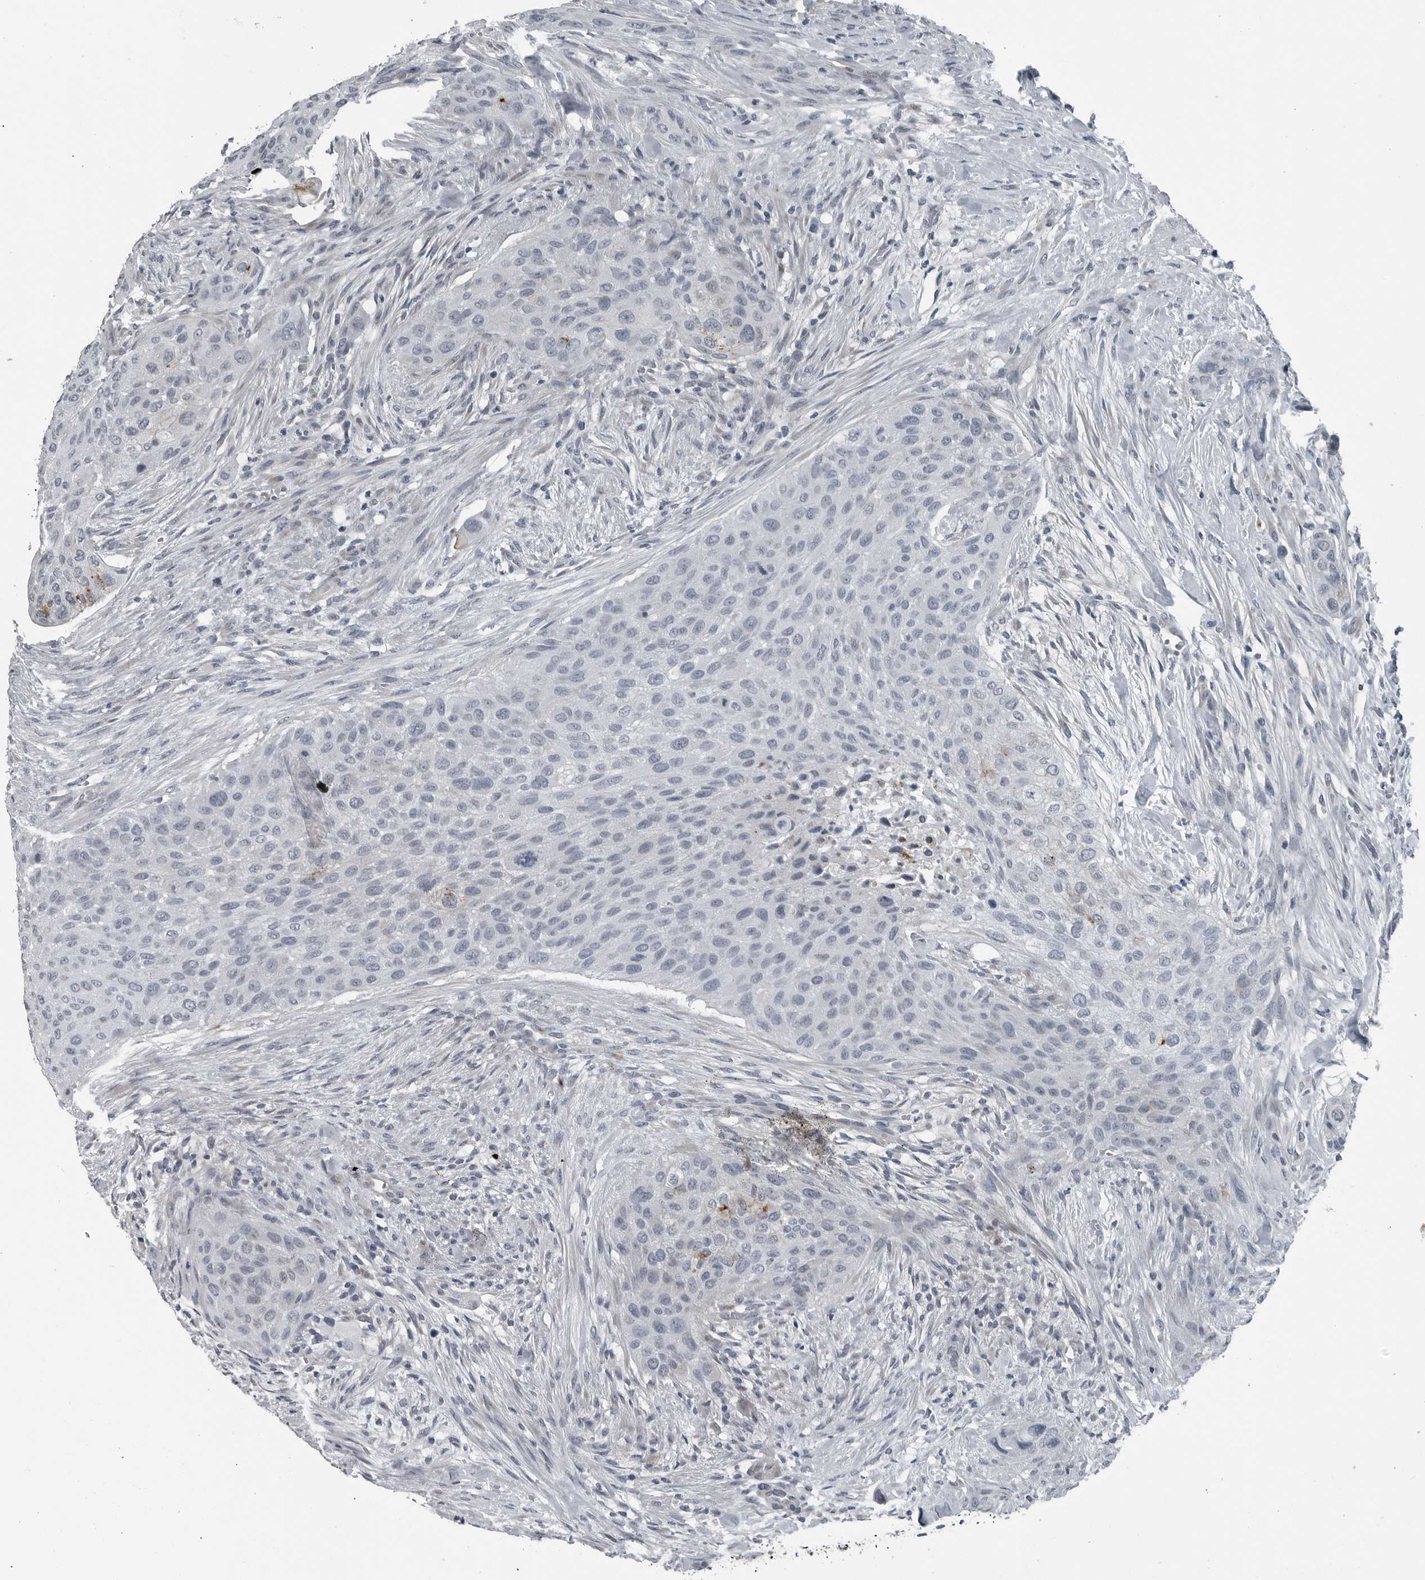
{"staining": {"intensity": "moderate", "quantity": "<25%", "location": "cytoplasmic/membranous"}, "tissue": "urothelial cancer", "cell_type": "Tumor cells", "image_type": "cancer", "snomed": [{"axis": "morphology", "description": "Urothelial carcinoma, High grade"}, {"axis": "topography", "description": "Urinary bladder"}], "caption": "A brown stain shows moderate cytoplasmic/membranous positivity of a protein in urothelial cancer tumor cells.", "gene": "GAK", "patient": {"sex": "male", "age": 35}}